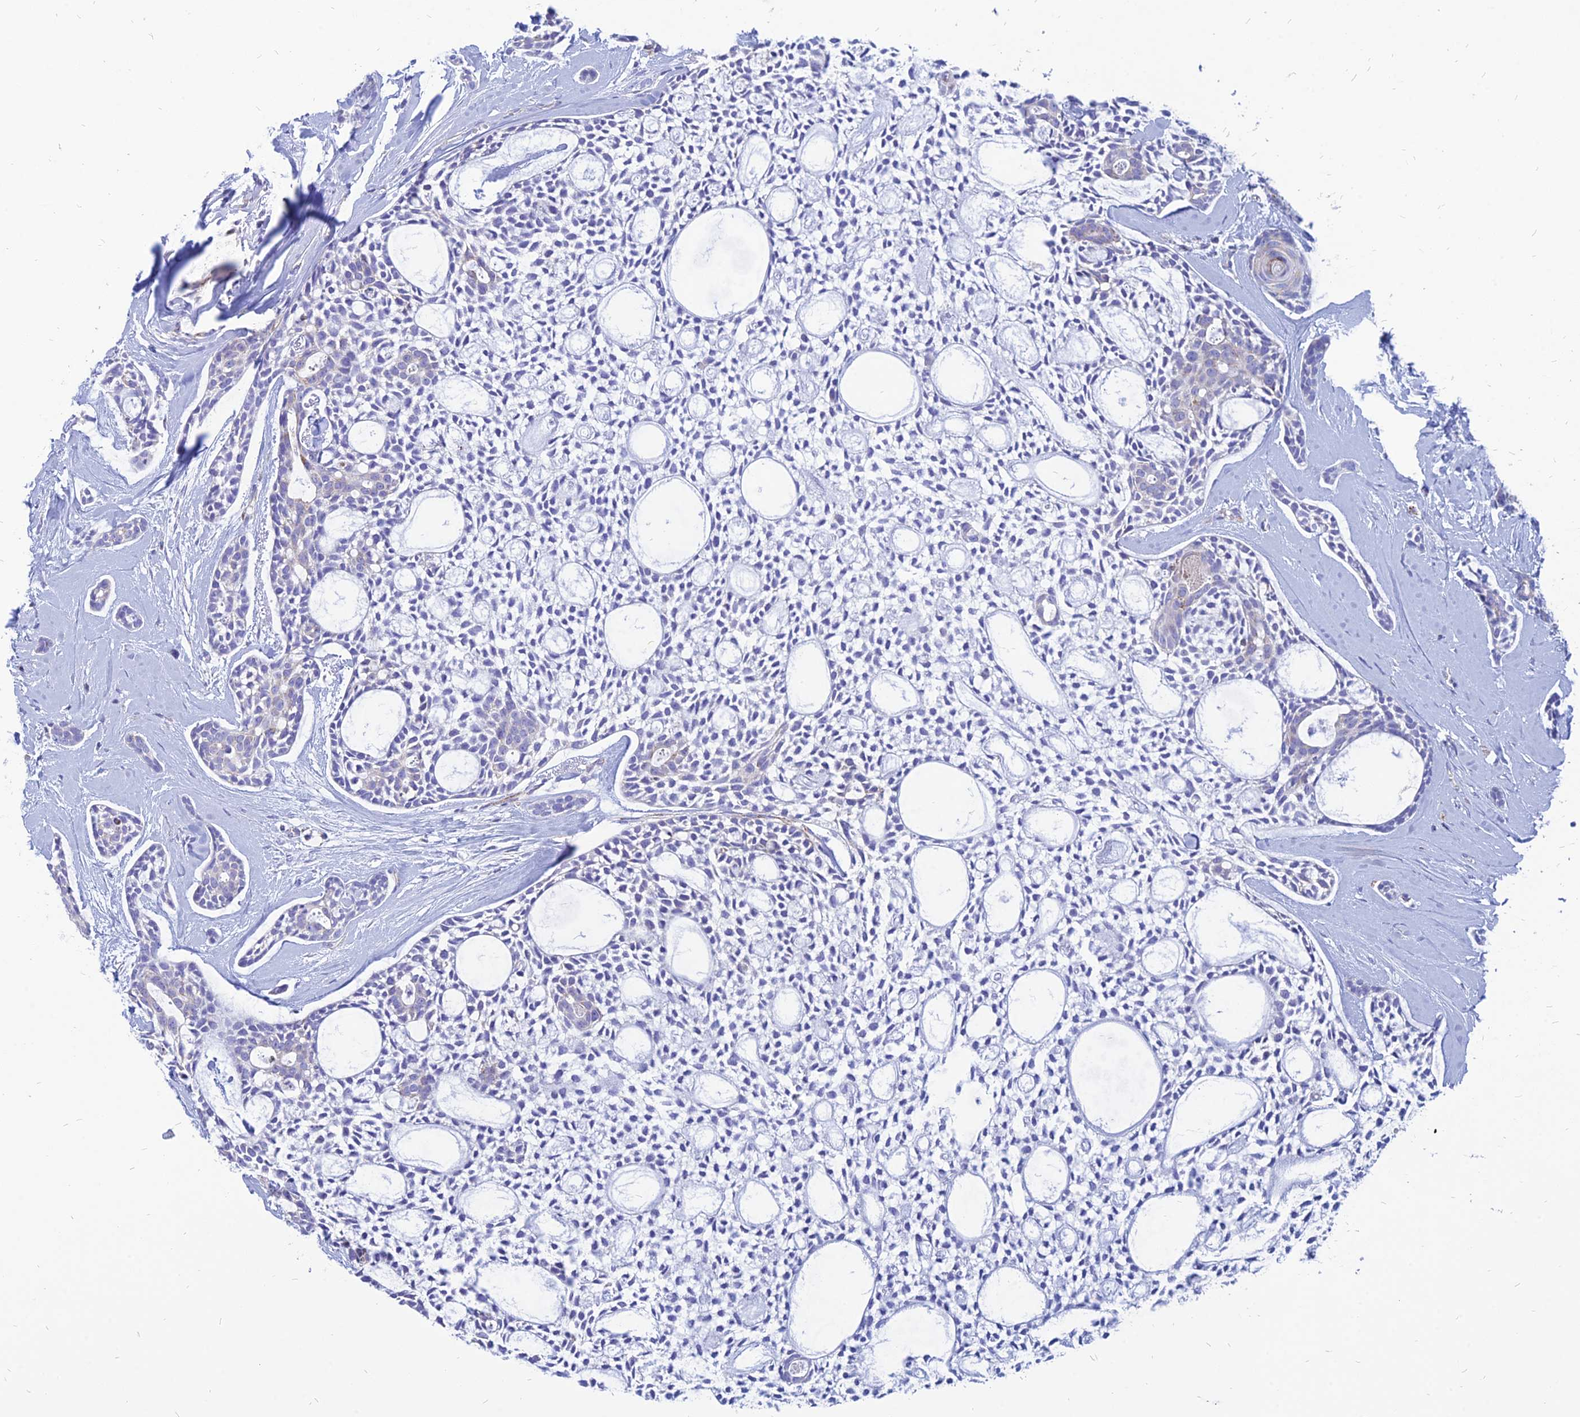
{"staining": {"intensity": "negative", "quantity": "none", "location": "none"}, "tissue": "head and neck cancer", "cell_type": "Tumor cells", "image_type": "cancer", "snomed": [{"axis": "morphology", "description": "Adenocarcinoma, NOS"}, {"axis": "topography", "description": "Subcutis"}, {"axis": "topography", "description": "Head-Neck"}], "caption": "An immunohistochemistry (IHC) photomicrograph of head and neck cancer is shown. There is no staining in tumor cells of head and neck cancer.", "gene": "PACC1", "patient": {"sex": "female", "age": 73}}